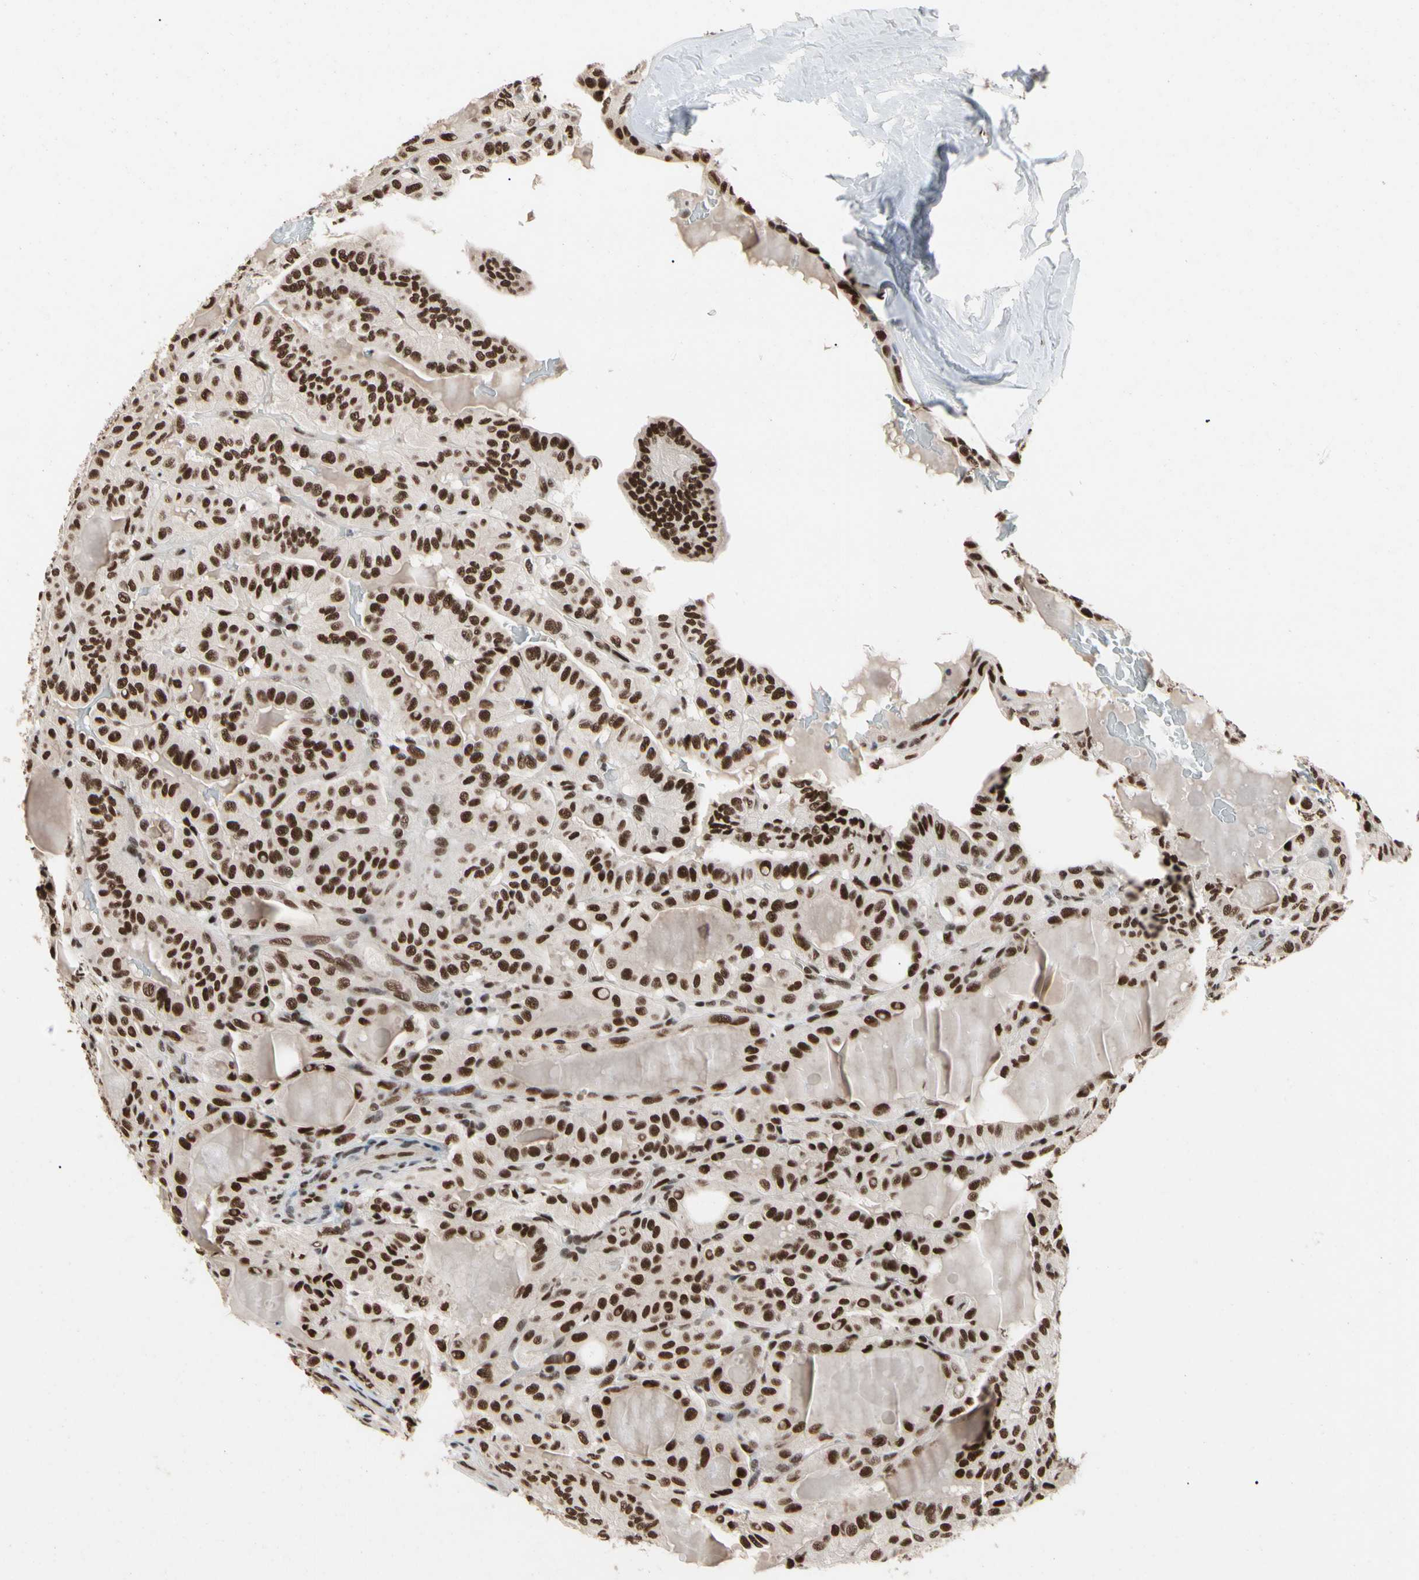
{"staining": {"intensity": "strong", "quantity": ">75%", "location": "nuclear"}, "tissue": "thyroid cancer", "cell_type": "Tumor cells", "image_type": "cancer", "snomed": [{"axis": "morphology", "description": "Papillary adenocarcinoma, NOS"}, {"axis": "topography", "description": "Thyroid gland"}], "caption": "An immunohistochemistry (IHC) micrograph of neoplastic tissue is shown. Protein staining in brown labels strong nuclear positivity in thyroid cancer (papillary adenocarcinoma) within tumor cells.", "gene": "FAM98B", "patient": {"sex": "male", "age": 77}}